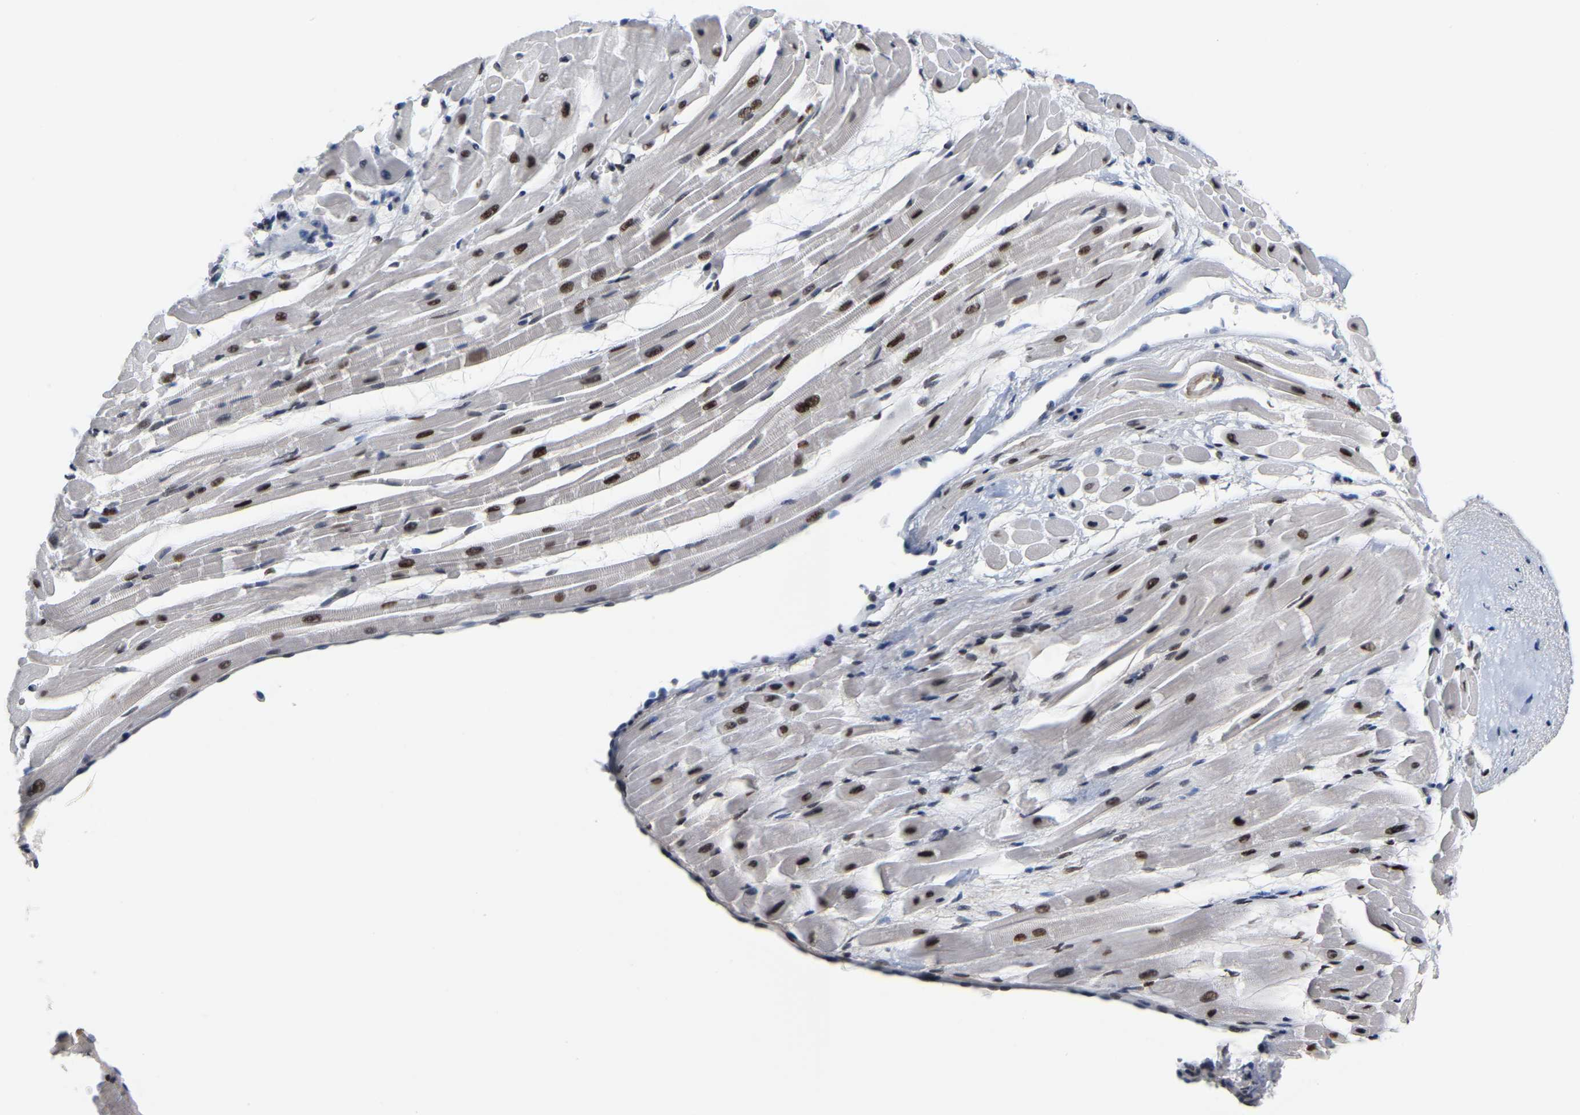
{"staining": {"intensity": "strong", "quantity": ">75%", "location": "nuclear"}, "tissue": "heart muscle", "cell_type": "Cardiomyocytes", "image_type": "normal", "snomed": [{"axis": "morphology", "description": "Normal tissue, NOS"}, {"axis": "topography", "description": "Heart"}], "caption": "IHC of unremarkable heart muscle reveals high levels of strong nuclear expression in approximately >75% of cardiomyocytes.", "gene": "FAM180A", "patient": {"sex": "male", "age": 45}}